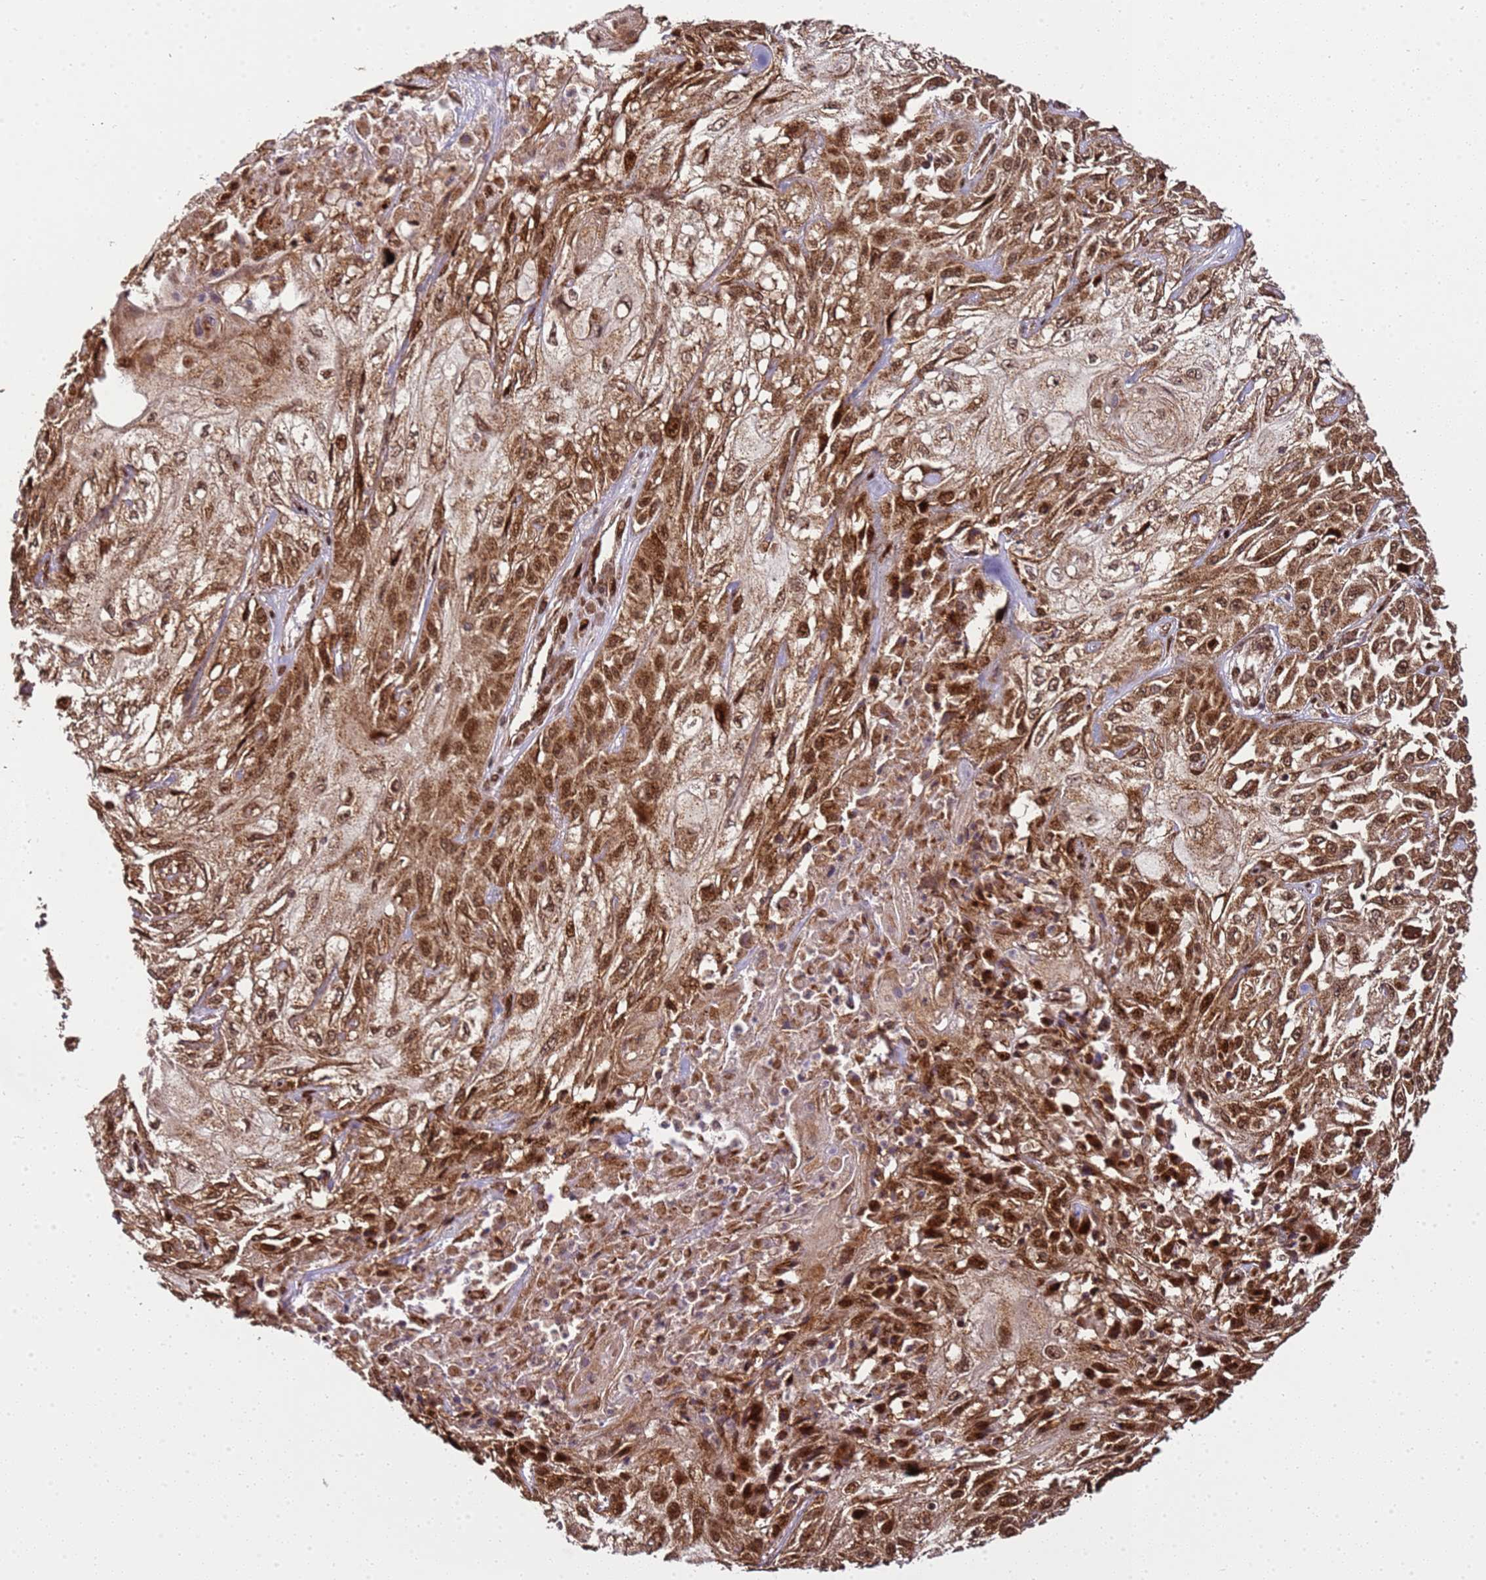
{"staining": {"intensity": "moderate", "quantity": ">75%", "location": "cytoplasmic/membranous,nuclear"}, "tissue": "skin cancer", "cell_type": "Tumor cells", "image_type": "cancer", "snomed": [{"axis": "morphology", "description": "Squamous cell carcinoma, NOS"}, {"axis": "morphology", "description": "Squamous cell carcinoma, metastatic, NOS"}, {"axis": "topography", "description": "Skin"}, {"axis": "topography", "description": "Lymph node"}], "caption": "Tumor cells exhibit medium levels of moderate cytoplasmic/membranous and nuclear expression in about >75% of cells in human skin squamous cell carcinoma. (Brightfield microscopy of DAB IHC at high magnification).", "gene": "PEX14", "patient": {"sex": "male", "age": 75}}